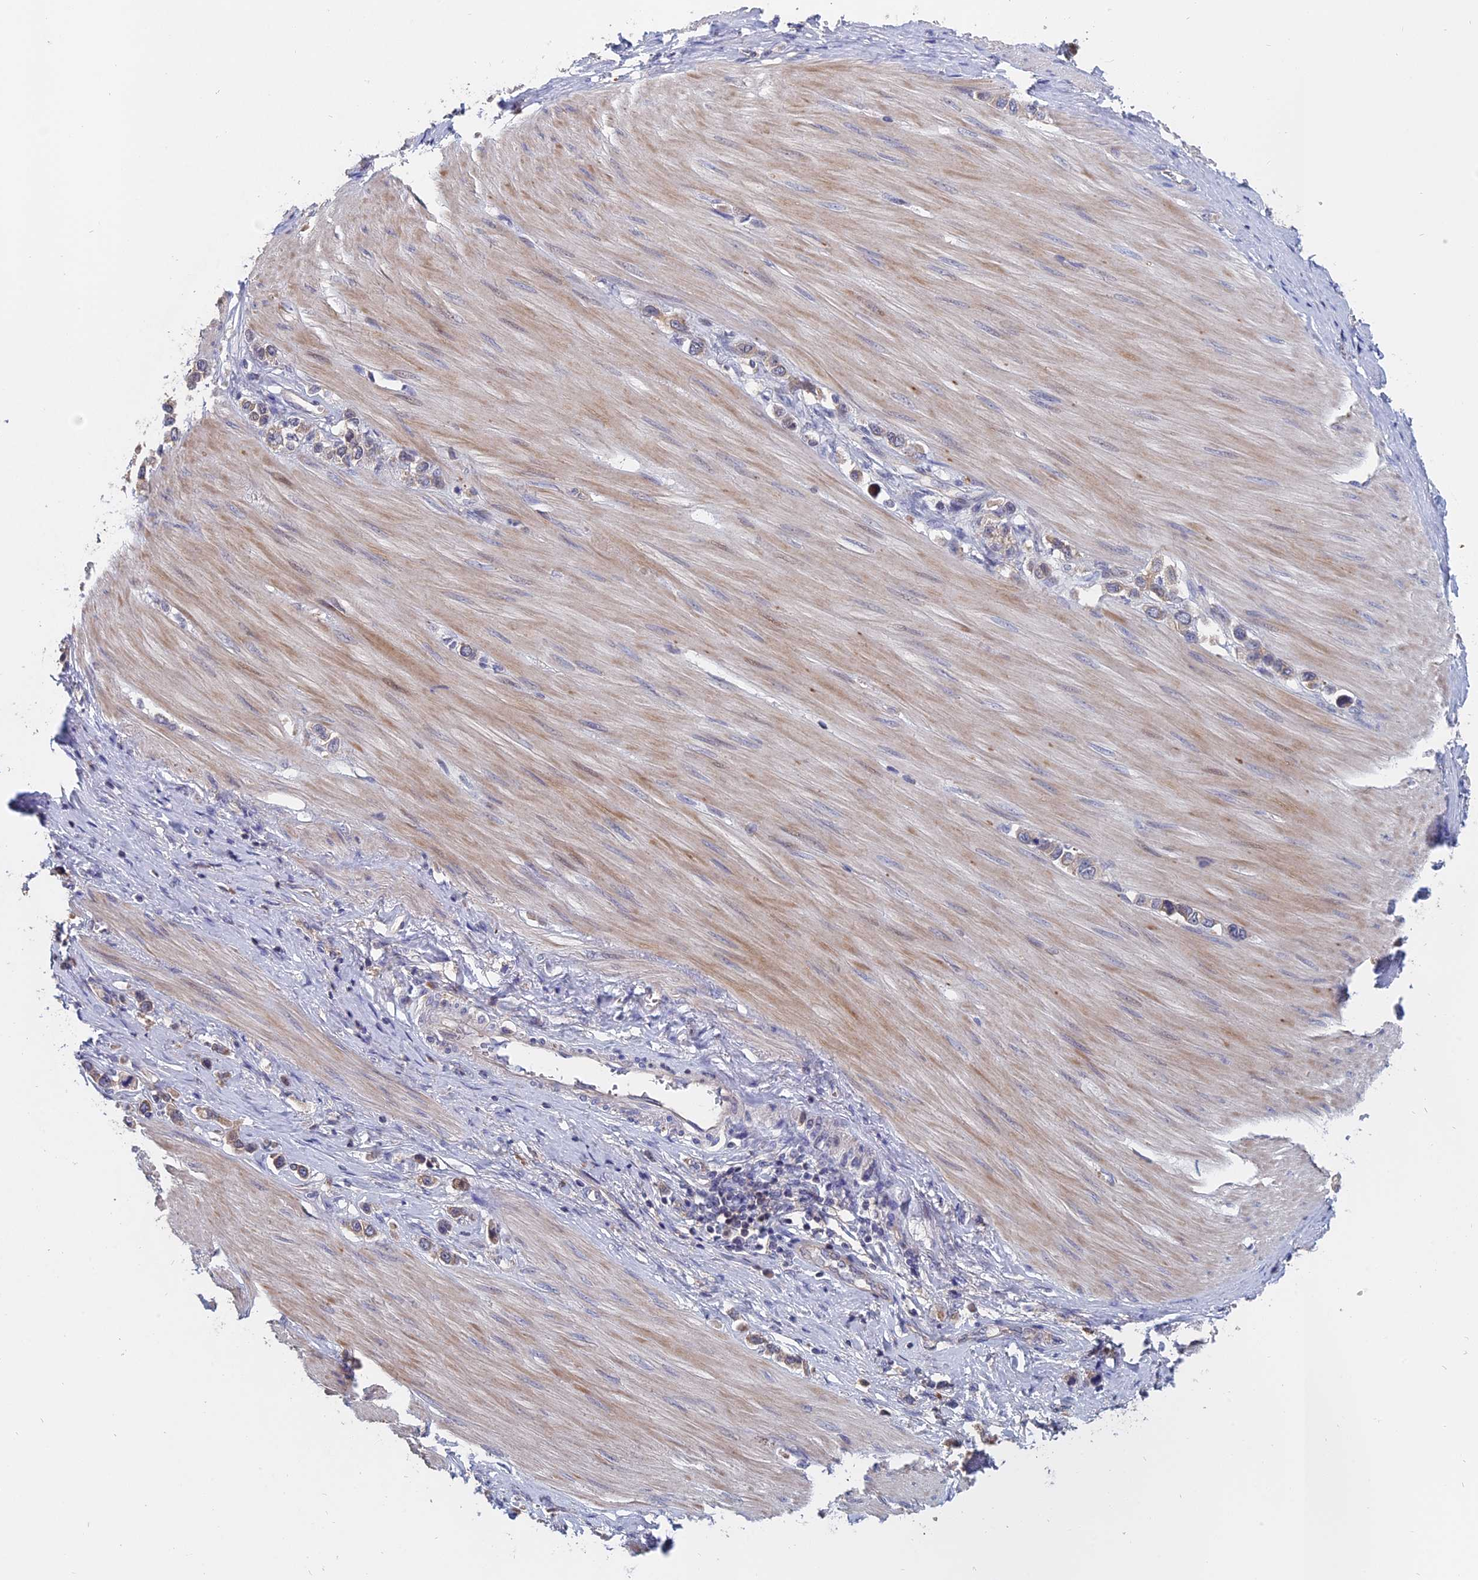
{"staining": {"intensity": "weak", "quantity": "<25%", "location": "cytoplasmic/membranous"}, "tissue": "stomach cancer", "cell_type": "Tumor cells", "image_type": "cancer", "snomed": [{"axis": "morphology", "description": "Adenocarcinoma, NOS"}, {"axis": "topography", "description": "Stomach"}], "caption": "There is no significant positivity in tumor cells of adenocarcinoma (stomach). (Immunohistochemistry (ihc), brightfield microscopy, high magnification).", "gene": "SLC33A1", "patient": {"sex": "female", "age": 65}}